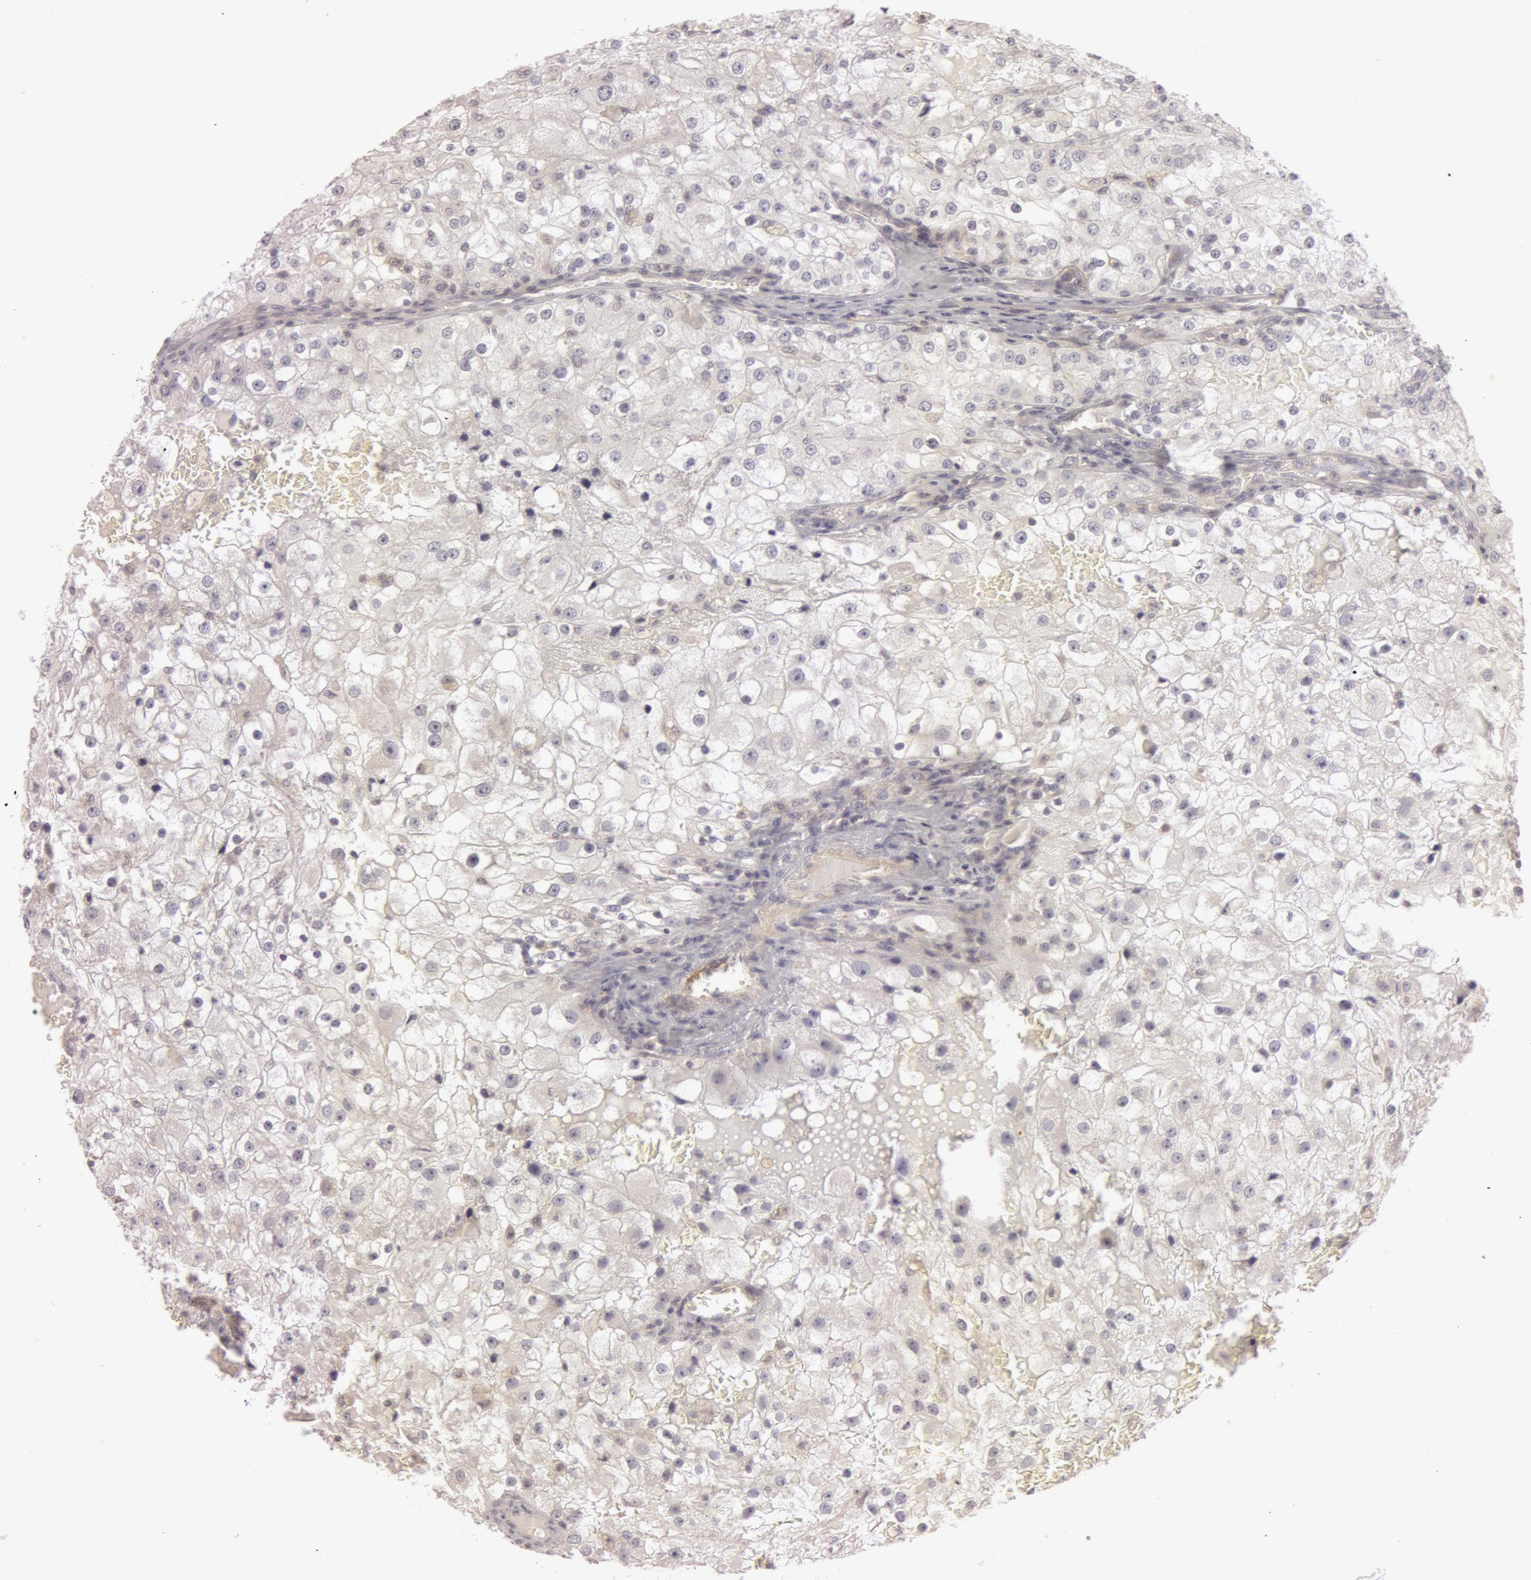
{"staining": {"intensity": "negative", "quantity": "none", "location": "none"}, "tissue": "renal cancer", "cell_type": "Tumor cells", "image_type": "cancer", "snomed": [{"axis": "morphology", "description": "Adenocarcinoma, NOS"}, {"axis": "topography", "description": "Kidney"}], "caption": "The IHC histopathology image has no significant staining in tumor cells of renal adenocarcinoma tissue.", "gene": "RALGAPA1", "patient": {"sex": "female", "age": 74}}